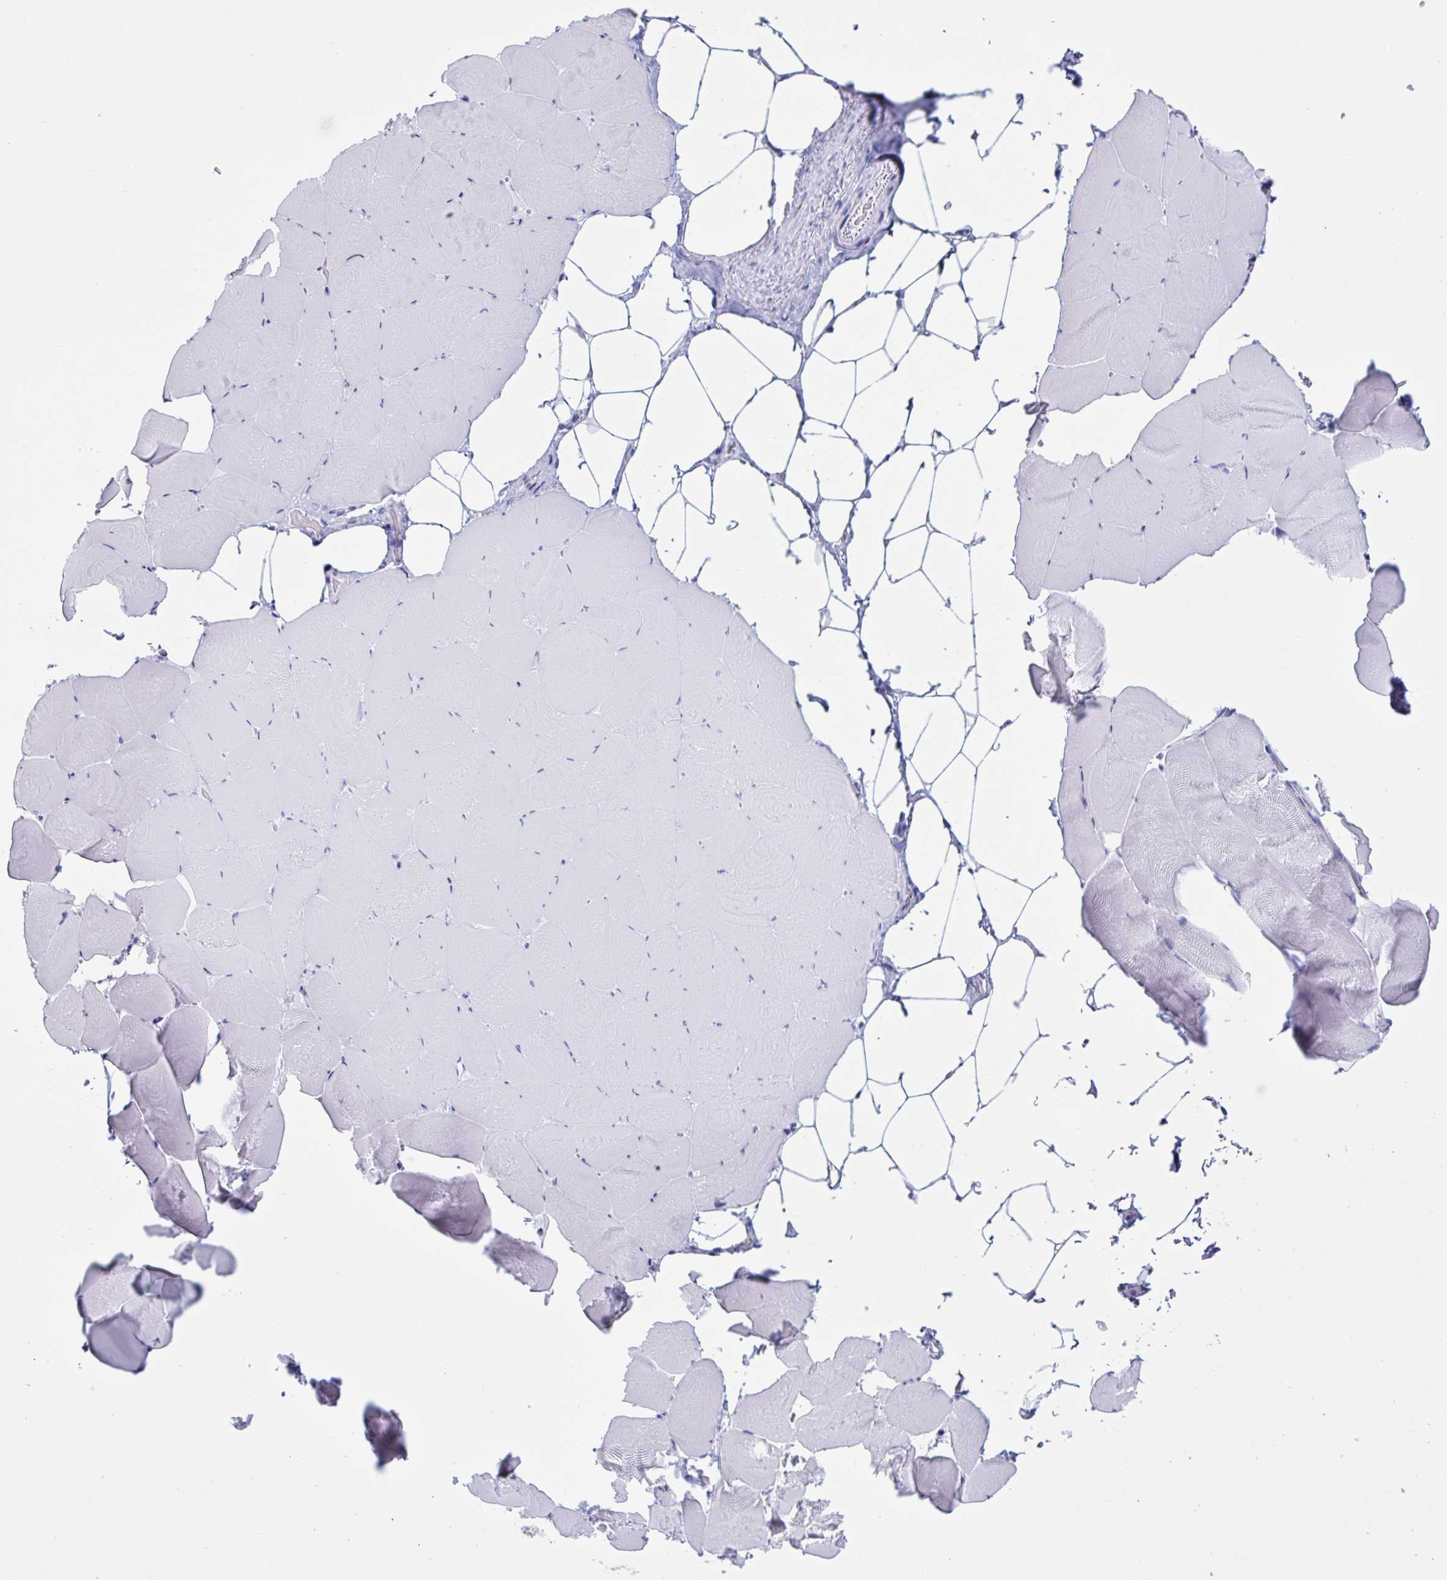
{"staining": {"intensity": "negative", "quantity": "none", "location": "none"}, "tissue": "skeletal muscle", "cell_type": "Myocytes", "image_type": "normal", "snomed": [{"axis": "morphology", "description": "Normal tissue, NOS"}, {"axis": "topography", "description": "Skeletal muscle"}], "caption": "A micrograph of skeletal muscle stained for a protein exhibits no brown staining in myocytes. Brightfield microscopy of immunohistochemistry stained with DAB (brown) and hematoxylin (blue), captured at high magnification.", "gene": "MRGPRG", "patient": {"sex": "female", "age": 64}}